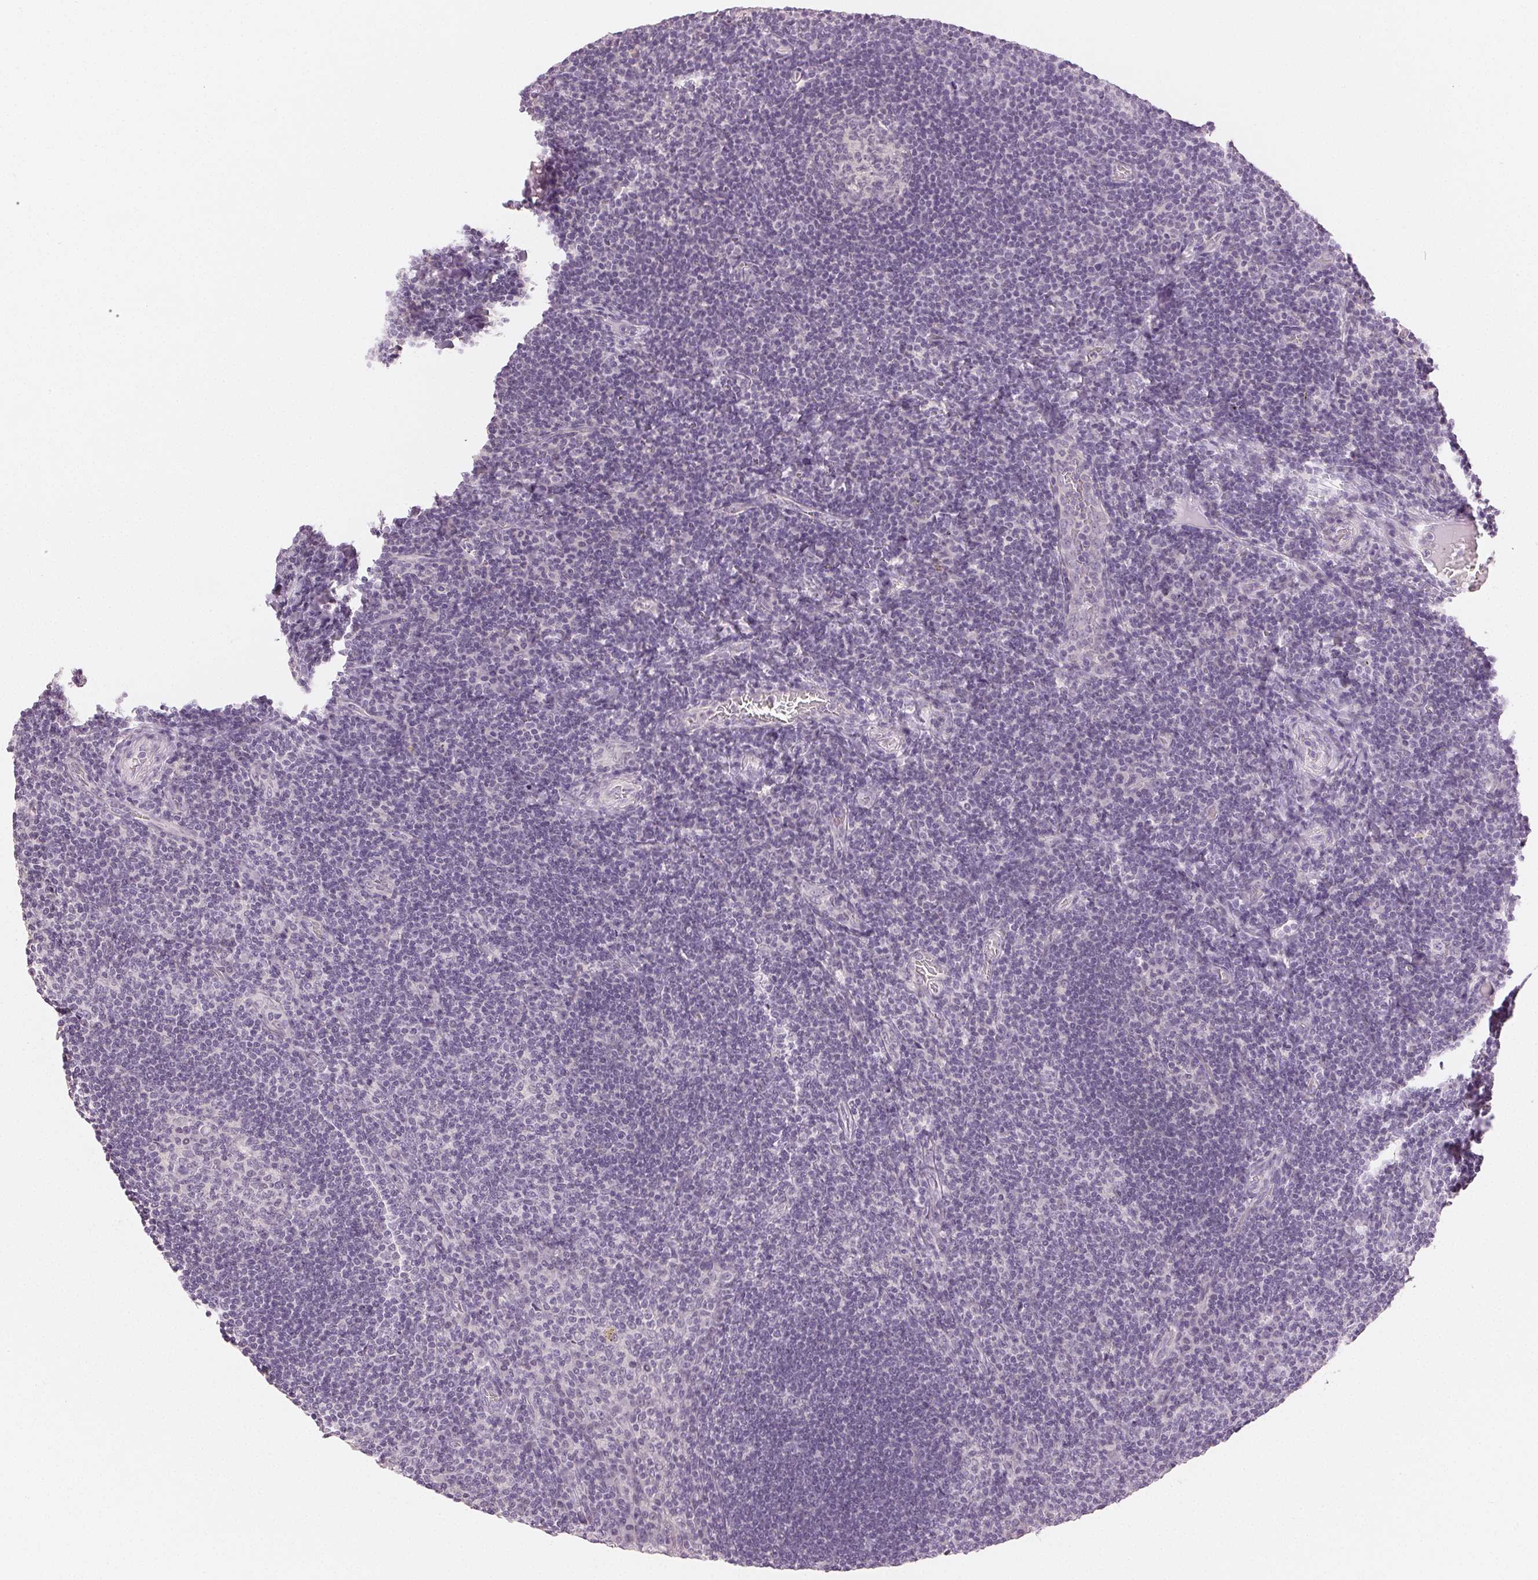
{"staining": {"intensity": "negative", "quantity": "none", "location": "none"}, "tissue": "tonsil", "cell_type": "Germinal center cells", "image_type": "normal", "snomed": [{"axis": "morphology", "description": "Normal tissue, NOS"}, {"axis": "topography", "description": "Tonsil"}], "caption": "Immunohistochemistry (IHC) image of normal tonsil: human tonsil stained with DAB (3,3'-diaminobenzidine) displays no significant protein expression in germinal center cells.", "gene": "MAP1LC3A", "patient": {"sex": "male", "age": 17}}